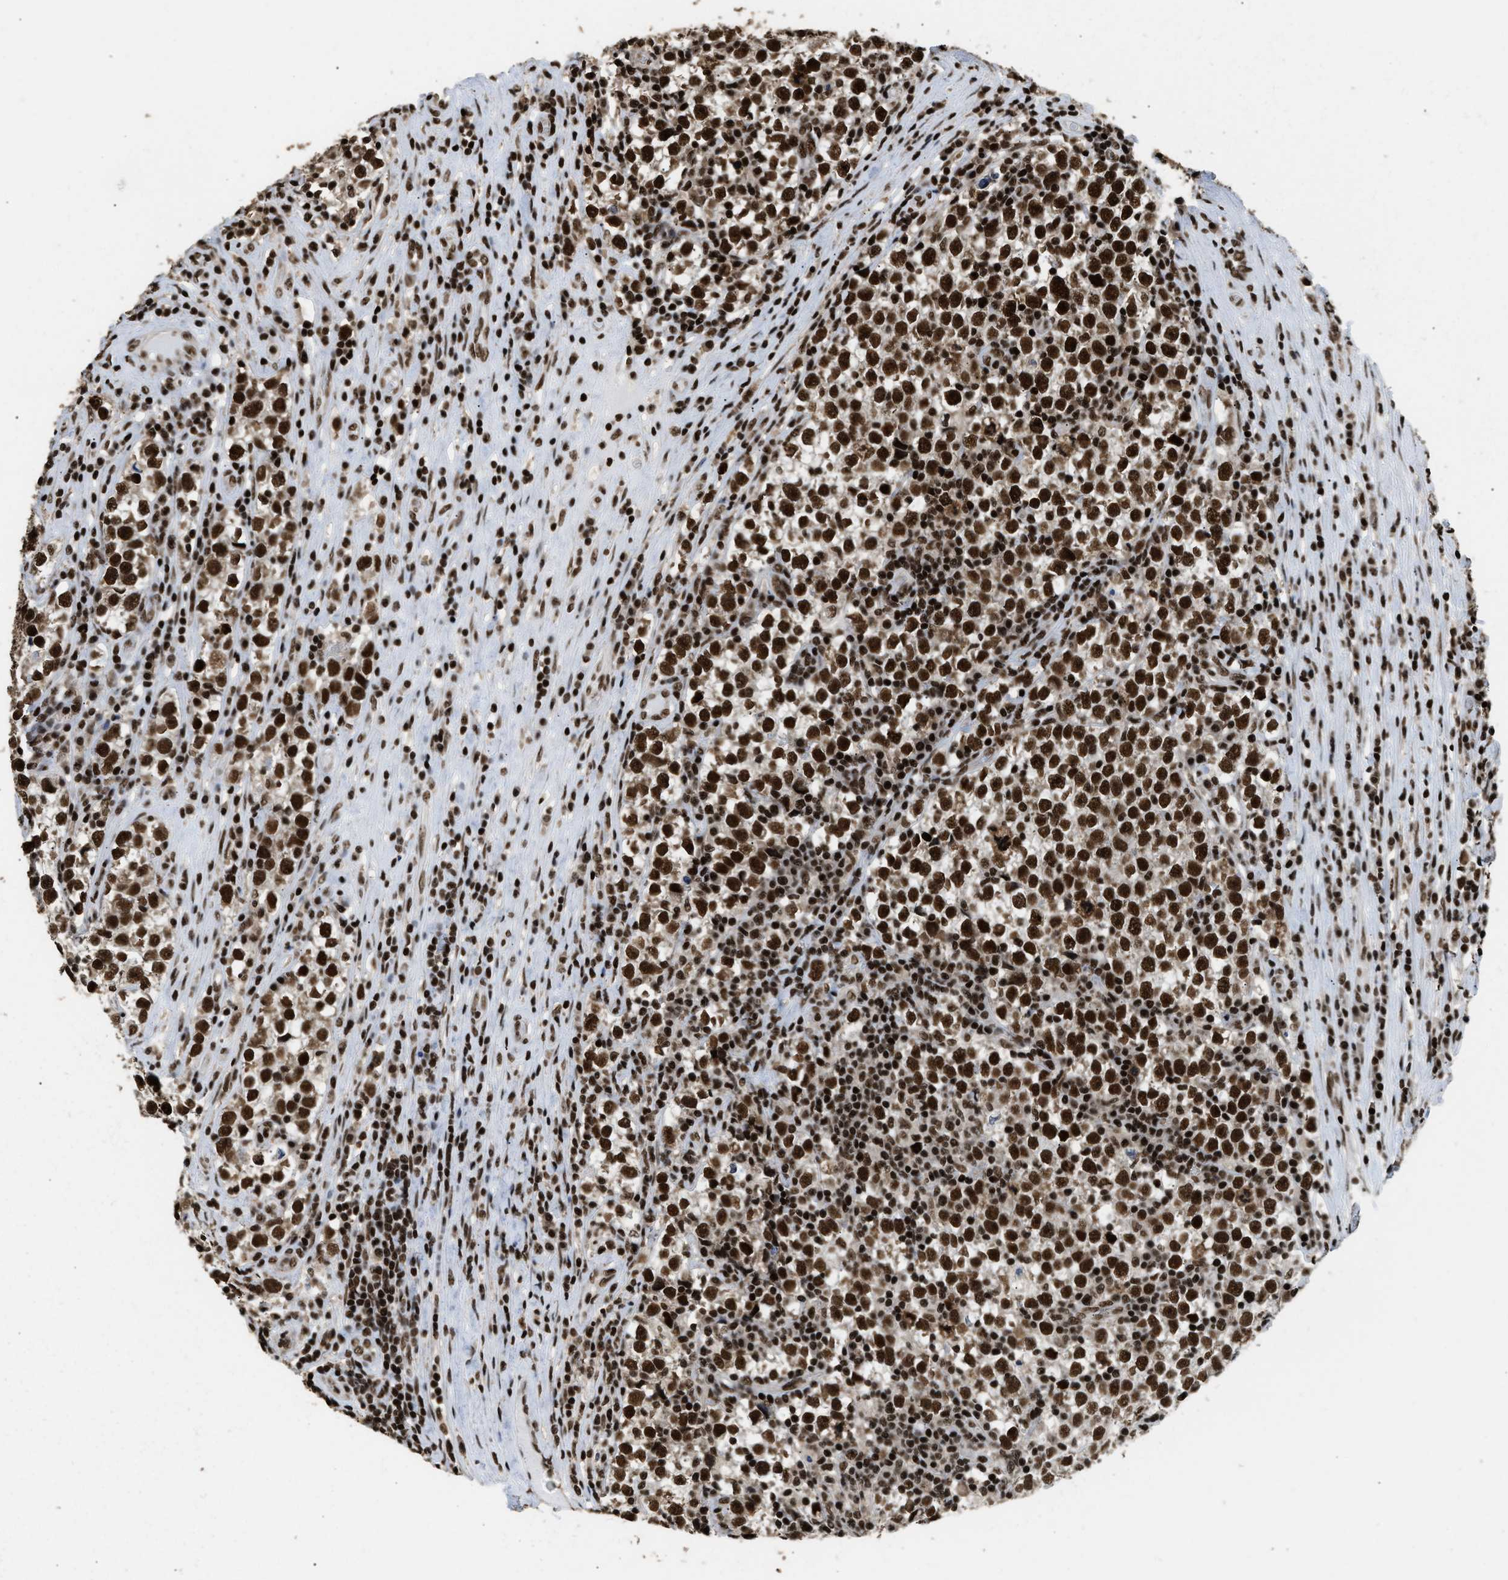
{"staining": {"intensity": "strong", "quantity": ">75%", "location": "nuclear"}, "tissue": "testis cancer", "cell_type": "Tumor cells", "image_type": "cancer", "snomed": [{"axis": "morphology", "description": "Normal tissue, NOS"}, {"axis": "morphology", "description": "Seminoma, NOS"}, {"axis": "topography", "description": "Testis"}], "caption": "Testis seminoma tissue reveals strong nuclear positivity in approximately >75% of tumor cells, visualized by immunohistochemistry.", "gene": "RAD21", "patient": {"sex": "male", "age": 43}}